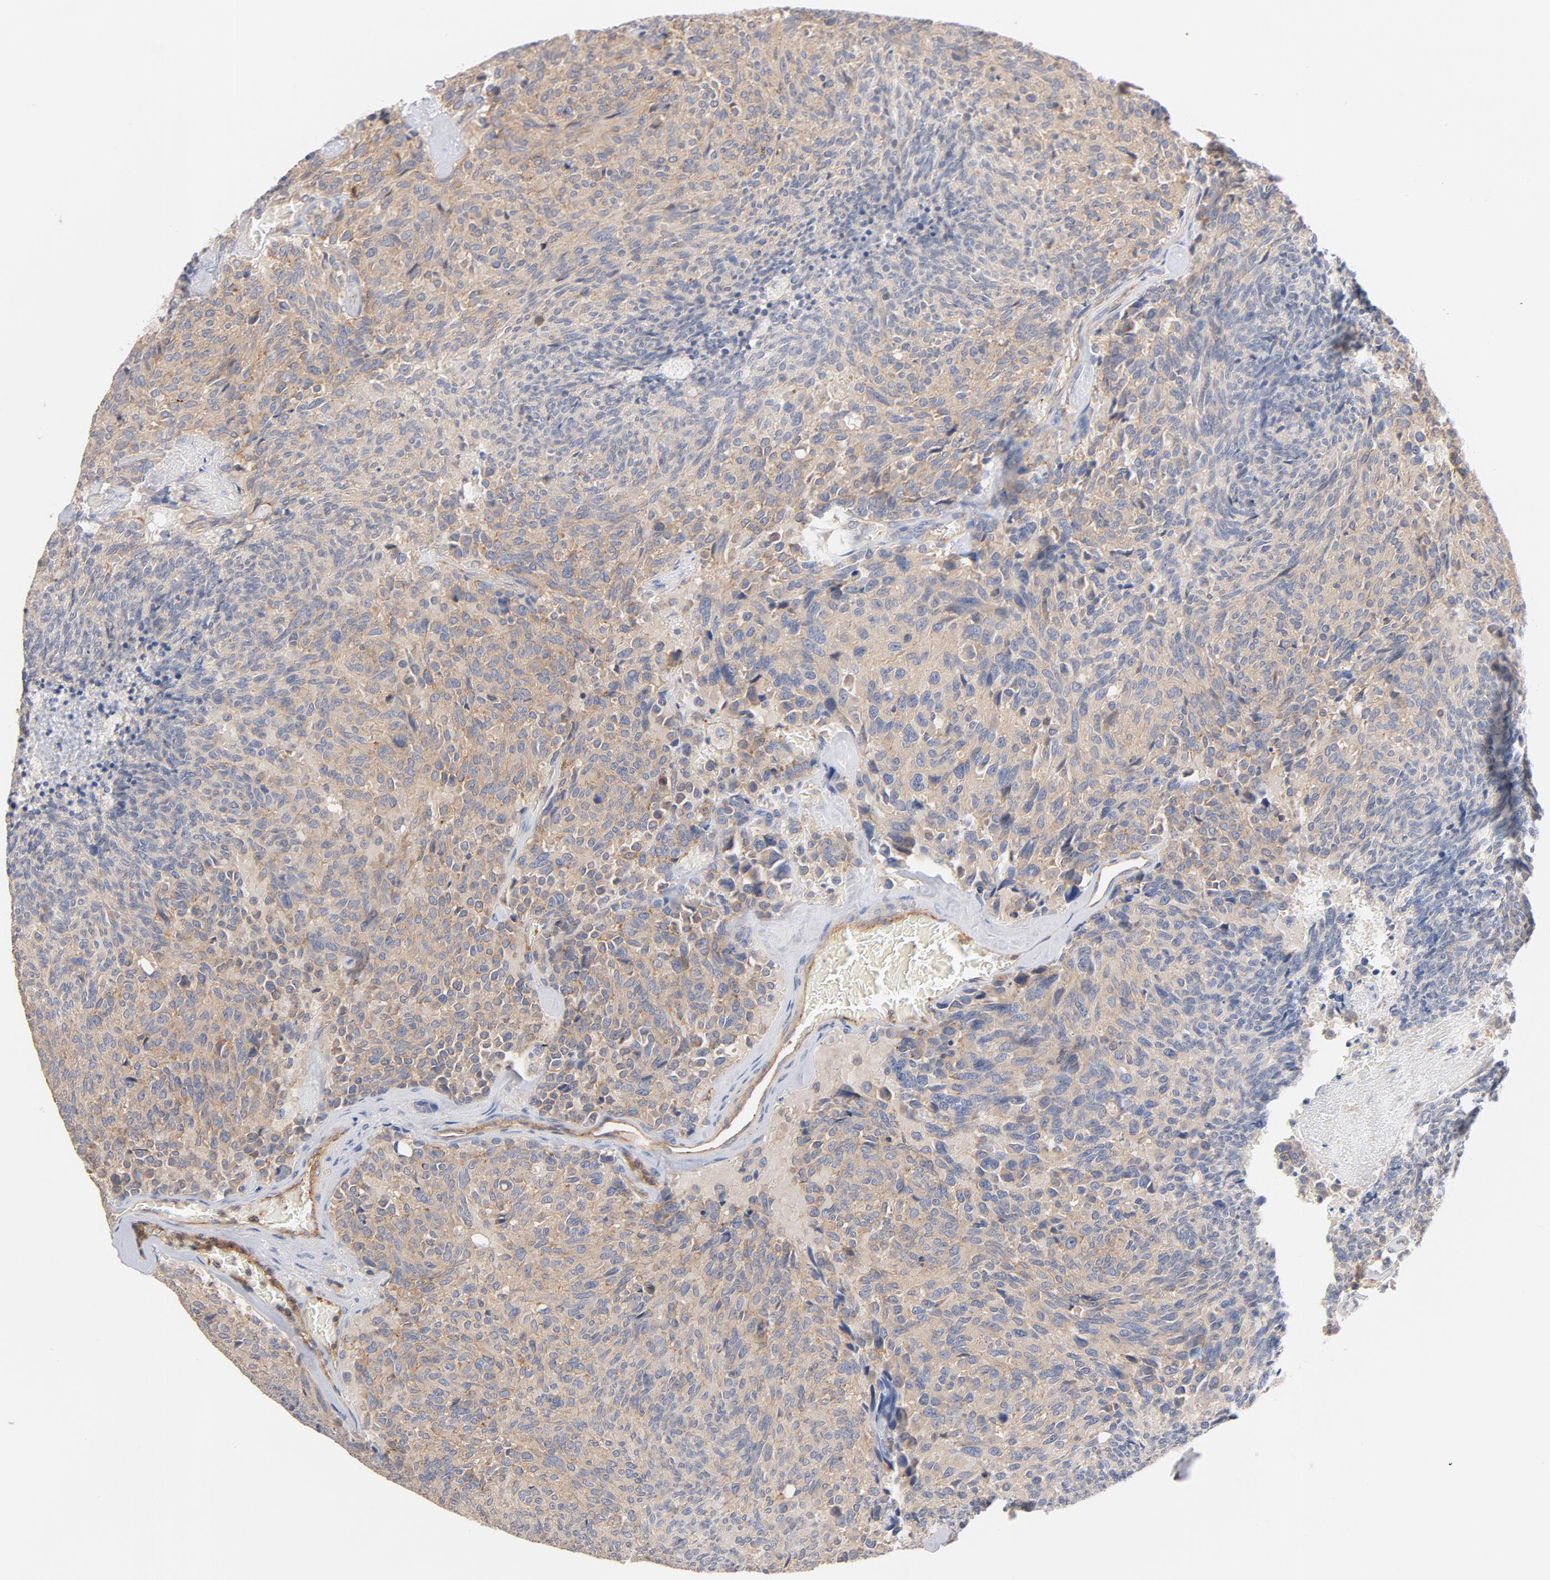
{"staining": {"intensity": "weak", "quantity": ">75%", "location": "cytoplasmic/membranous"}, "tissue": "carcinoid", "cell_type": "Tumor cells", "image_type": "cancer", "snomed": [{"axis": "morphology", "description": "Carcinoid, malignant, NOS"}, {"axis": "topography", "description": "Pancreas"}], "caption": "There is low levels of weak cytoplasmic/membranous positivity in tumor cells of carcinoid, as demonstrated by immunohistochemical staining (brown color).", "gene": "STRN3", "patient": {"sex": "female", "age": 54}}